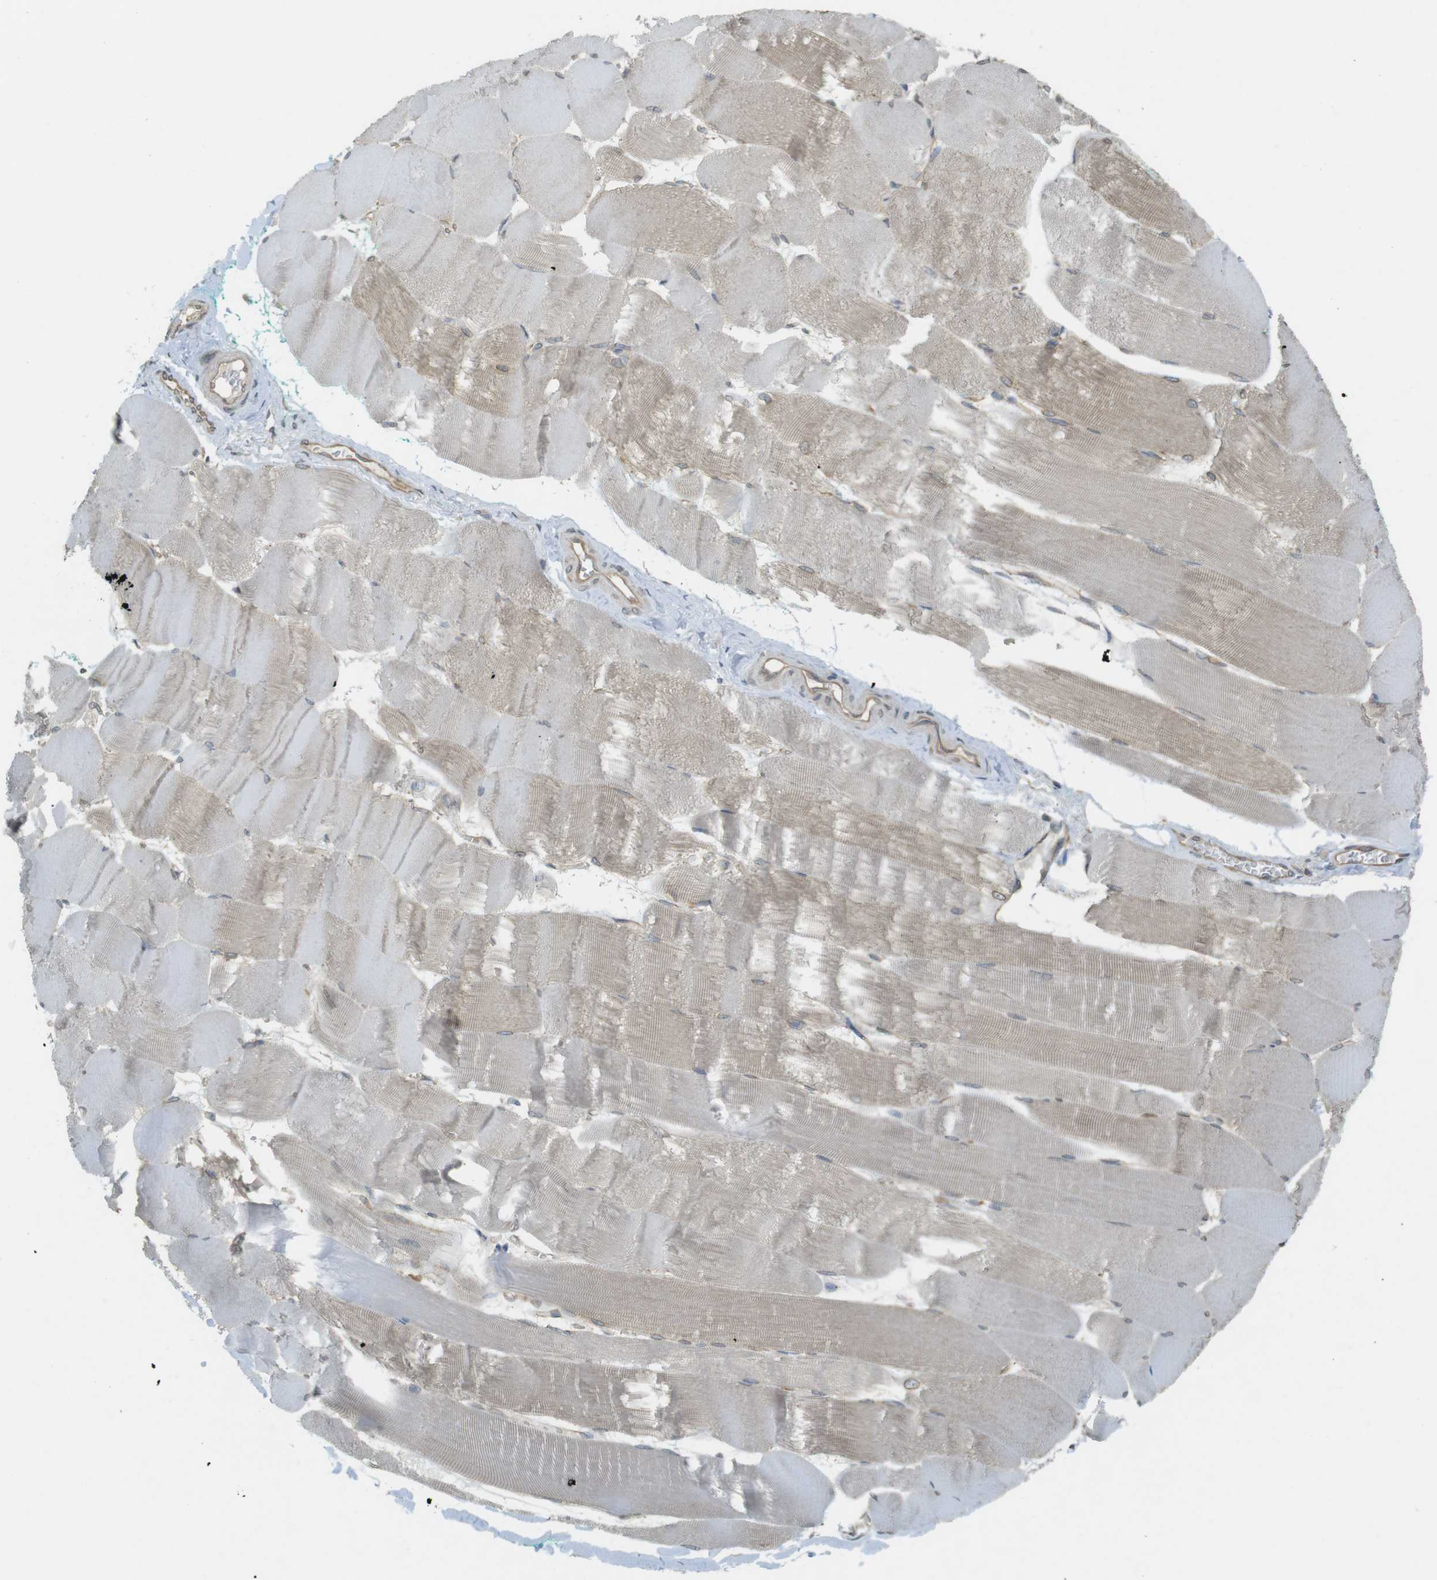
{"staining": {"intensity": "weak", "quantity": "25%-75%", "location": "cytoplasmic/membranous"}, "tissue": "skeletal muscle", "cell_type": "Myocytes", "image_type": "normal", "snomed": [{"axis": "morphology", "description": "Normal tissue, NOS"}, {"axis": "morphology", "description": "Squamous cell carcinoma, NOS"}, {"axis": "topography", "description": "Skeletal muscle"}], "caption": "Skeletal muscle stained with a brown dye shows weak cytoplasmic/membranous positive staining in approximately 25%-75% of myocytes.", "gene": "KIF5B", "patient": {"sex": "male", "age": 51}}